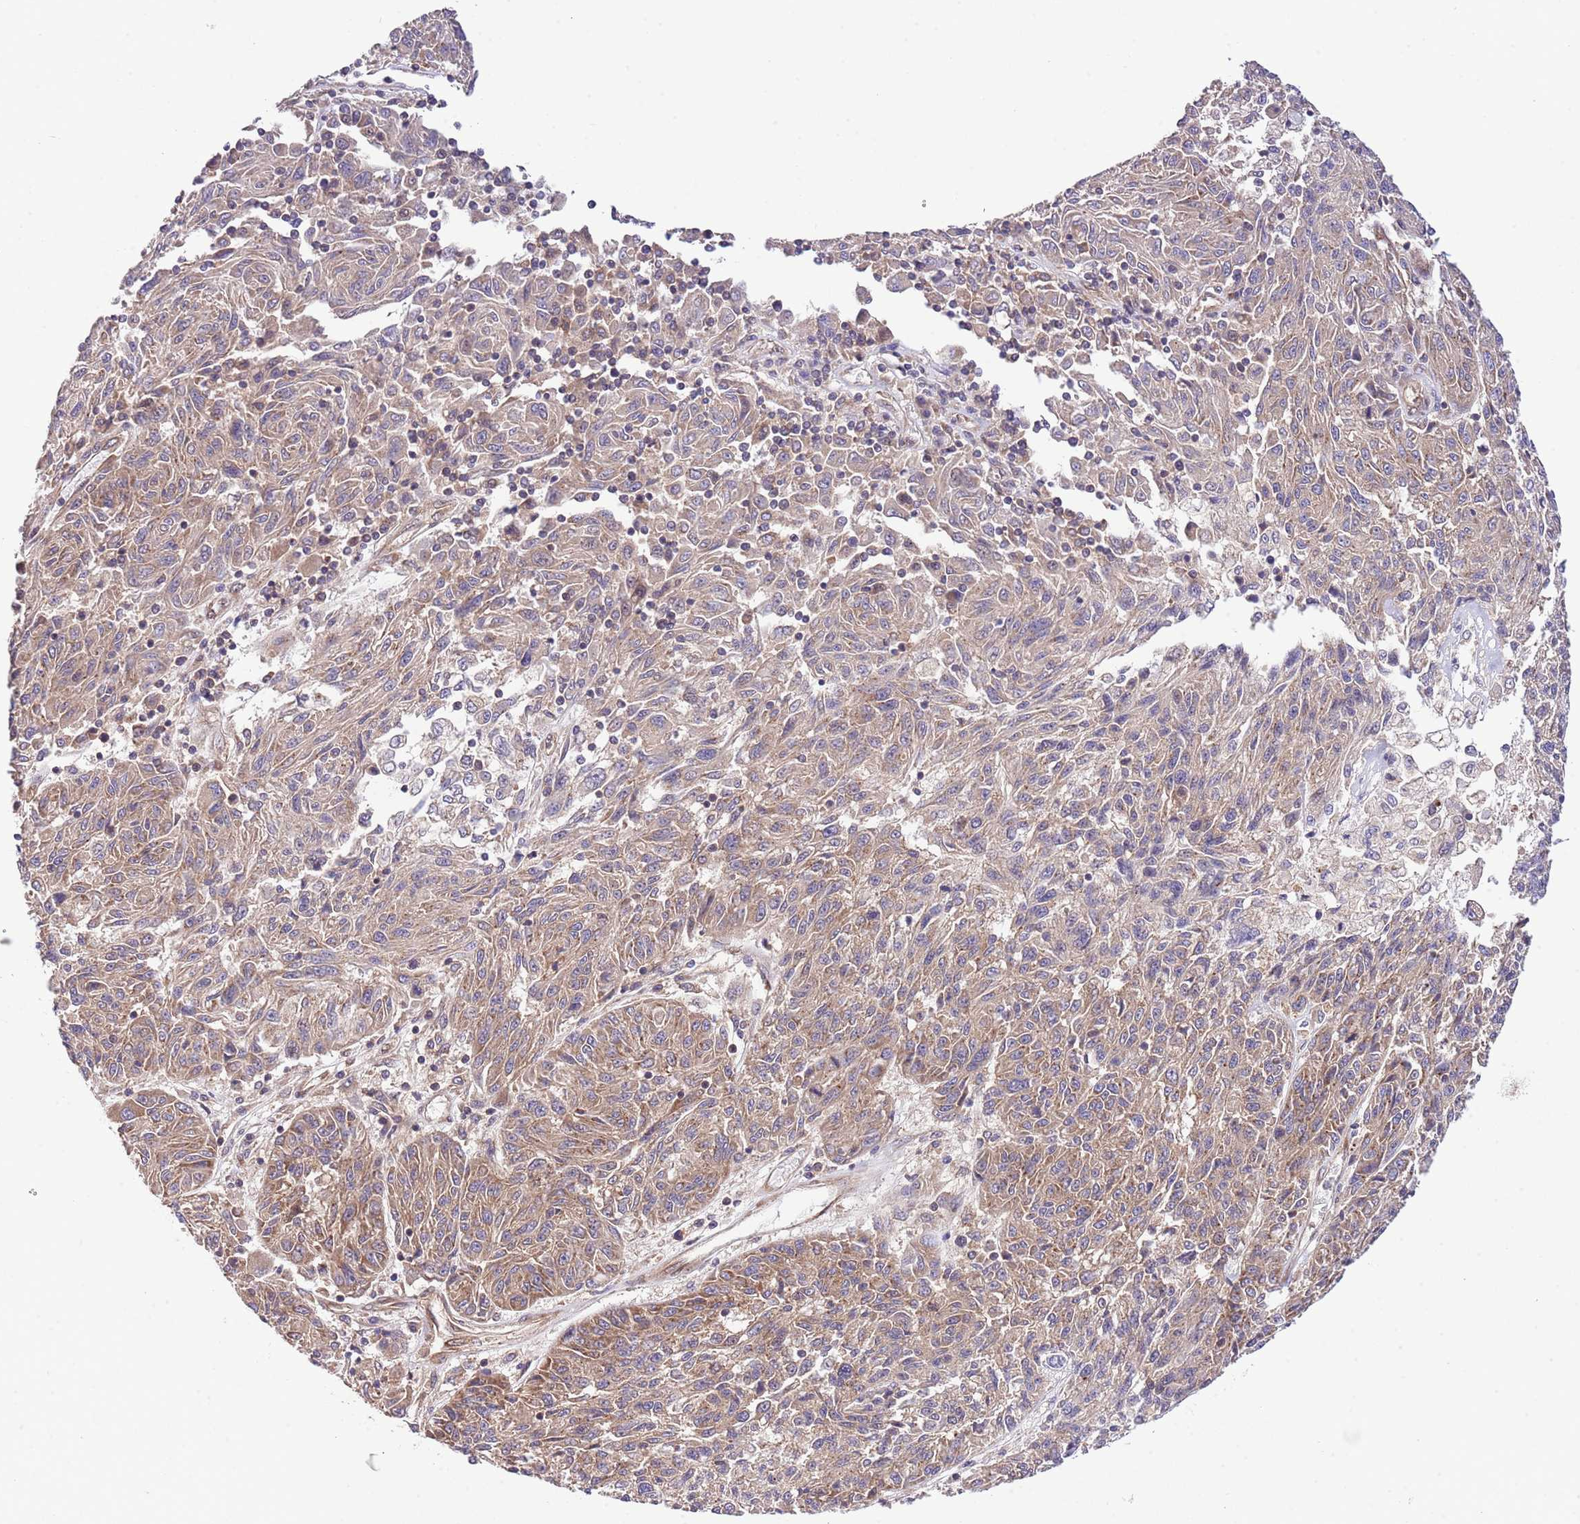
{"staining": {"intensity": "moderate", "quantity": ">75%", "location": "cytoplasmic/membranous"}, "tissue": "melanoma", "cell_type": "Tumor cells", "image_type": "cancer", "snomed": [{"axis": "morphology", "description": "Malignant melanoma, NOS"}, {"axis": "topography", "description": "Skin"}], "caption": "The micrograph shows a brown stain indicating the presence of a protein in the cytoplasmic/membranous of tumor cells in melanoma.", "gene": "DONSON", "patient": {"sex": "male", "age": 53}}